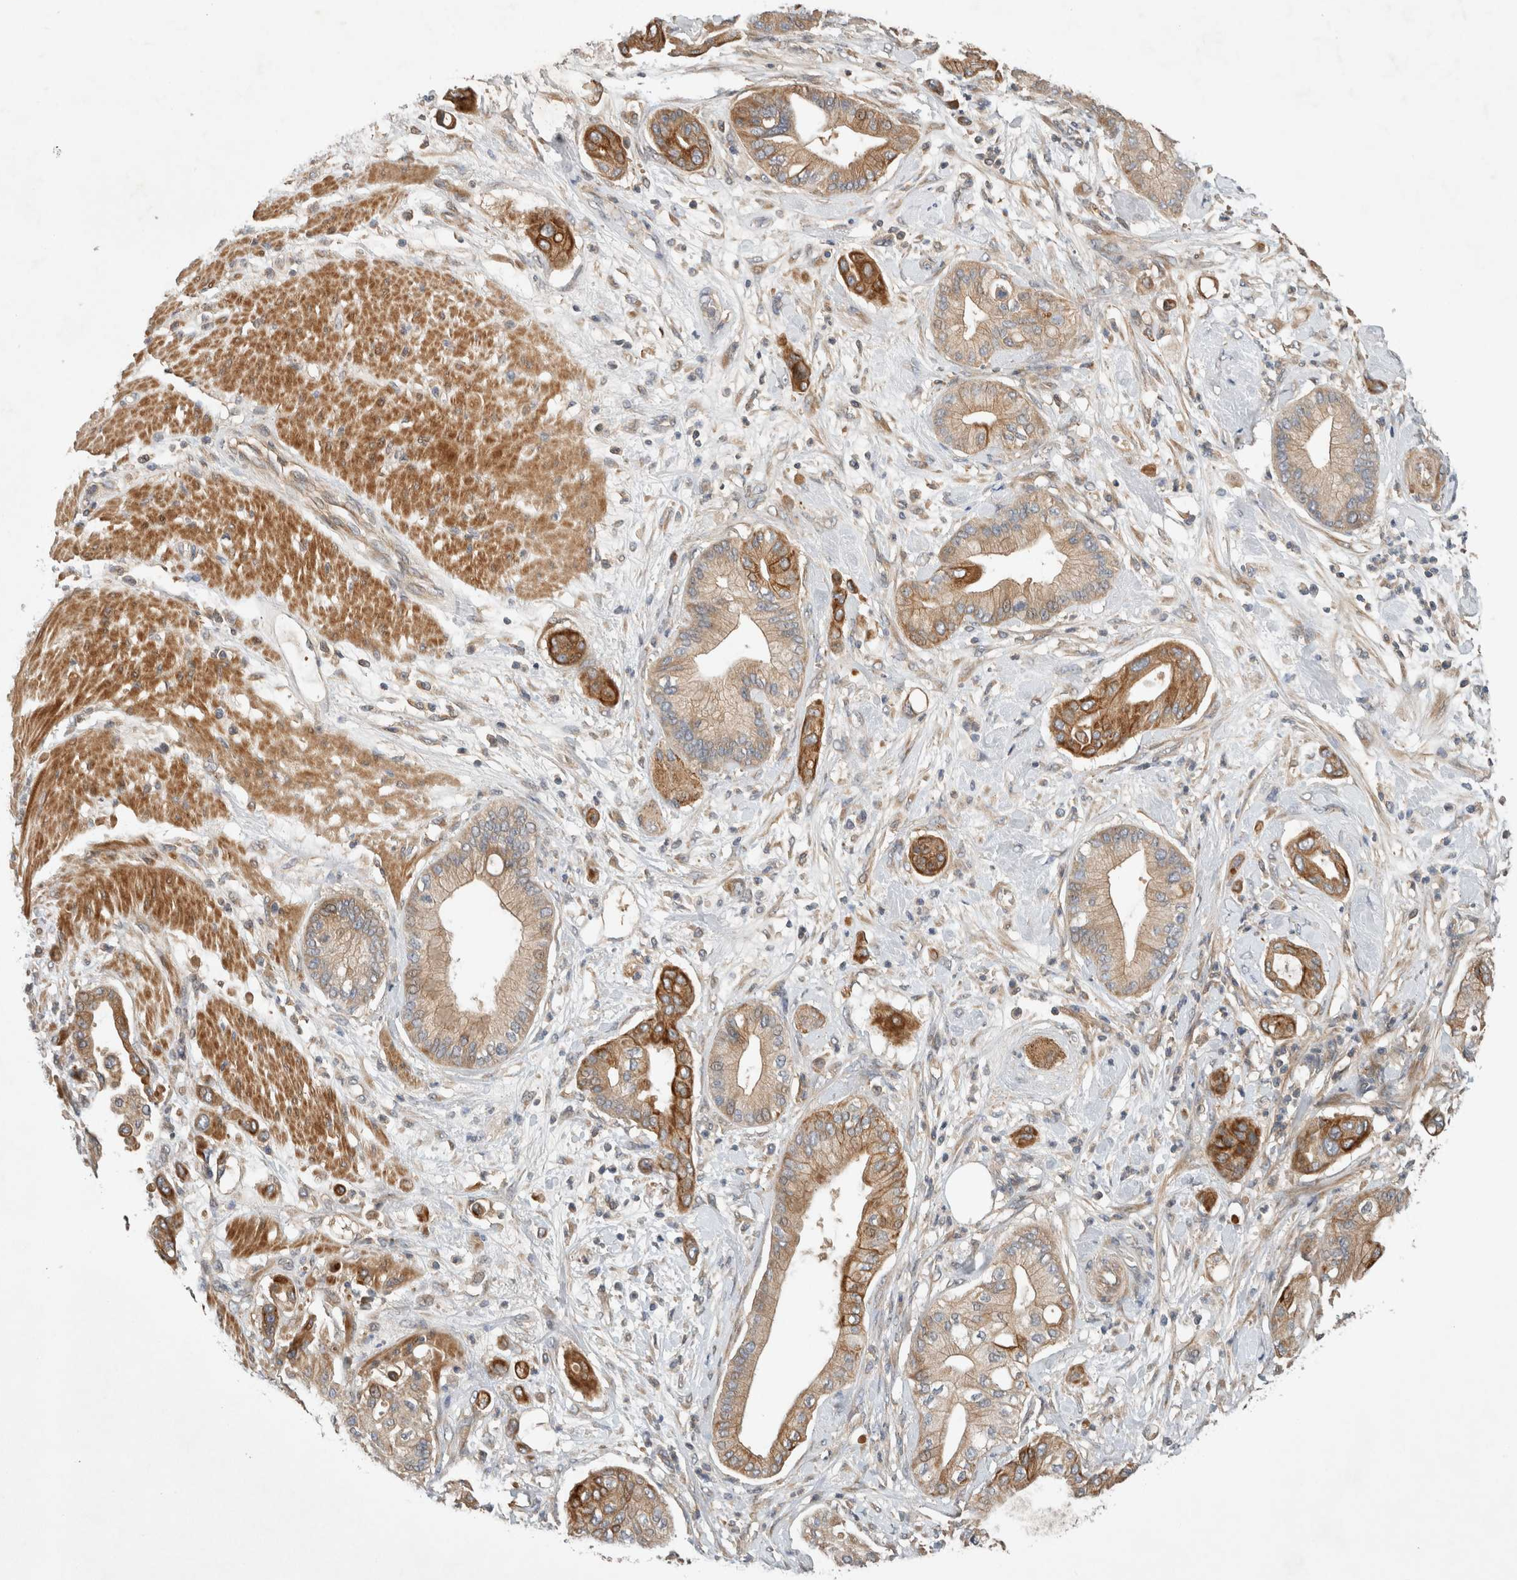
{"staining": {"intensity": "strong", "quantity": "25%-75%", "location": "cytoplasmic/membranous"}, "tissue": "pancreatic cancer", "cell_type": "Tumor cells", "image_type": "cancer", "snomed": [{"axis": "morphology", "description": "Adenocarcinoma, NOS"}, {"axis": "morphology", "description": "Adenocarcinoma, metastatic, NOS"}, {"axis": "topography", "description": "Lymph node"}, {"axis": "topography", "description": "Pancreas"}, {"axis": "topography", "description": "Duodenum"}], "caption": "Pancreatic metastatic adenocarcinoma tissue demonstrates strong cytoplasmic/membranous staining in approximately 25%-75% of tumor cells, visualized by immunohistochemistry.", "gene": "ARMC9", "patient": {"sex": "female", "age": 64}}